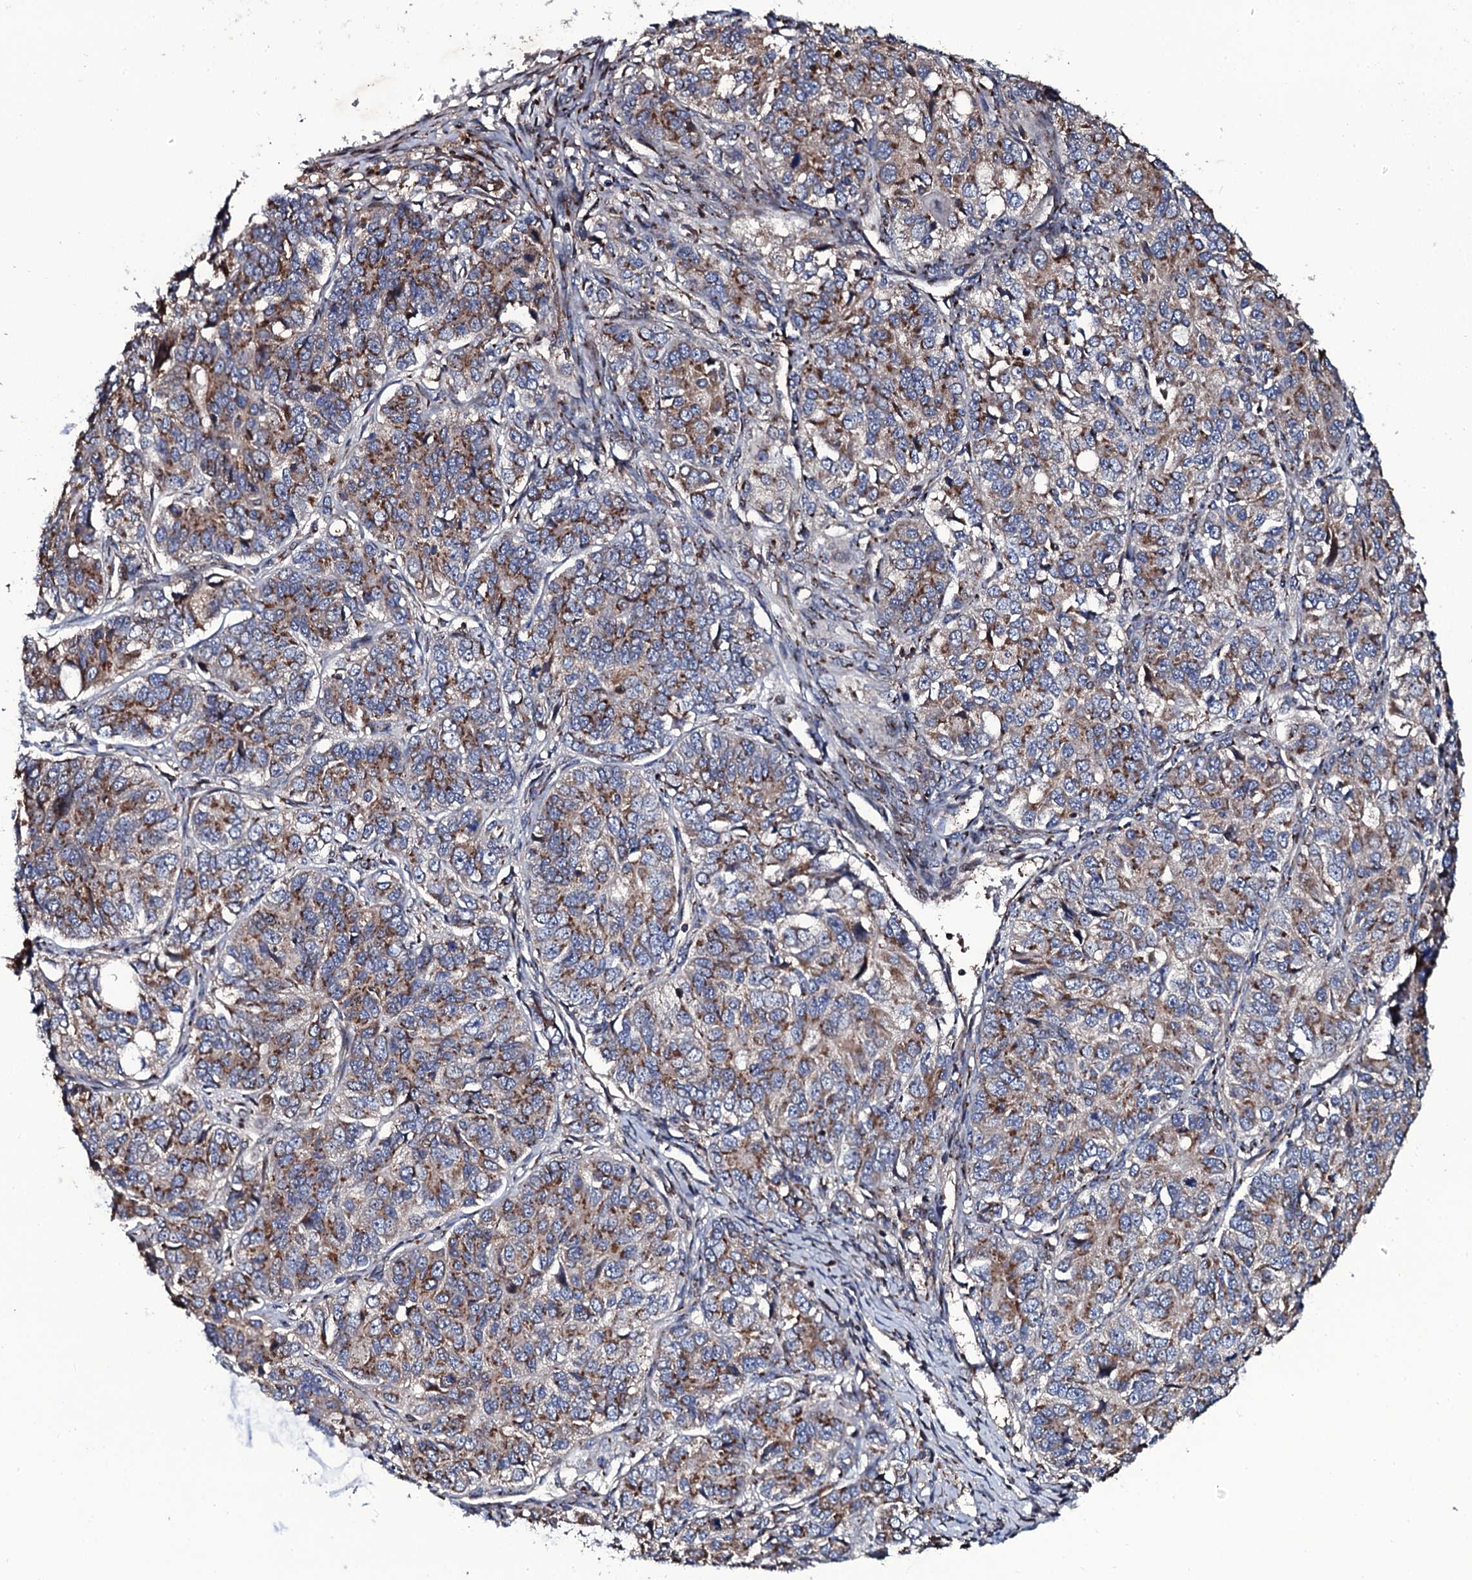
{"staining": {"intensity": "moderate", "quantity": "25%-75%", "location": "cytoplasmic/membranous"}, "tissue": "ovarian cancer", "cell_type": "Tumor cells", "image_type": "cancer", "snomed": [{"axis": "morphology", "description": "Carcinoma, endometroid"}, {"axis": "topography", "description": "Ovary"}], "caption": "Protein expression analysis of human ovarian endometroid carcinoma reveals moderate cytoplasmic/membranous staining in approximately 25%-75% of tumor cells.", "gene": "PLET1", "patient": {"sex": "female", "age": 51}}